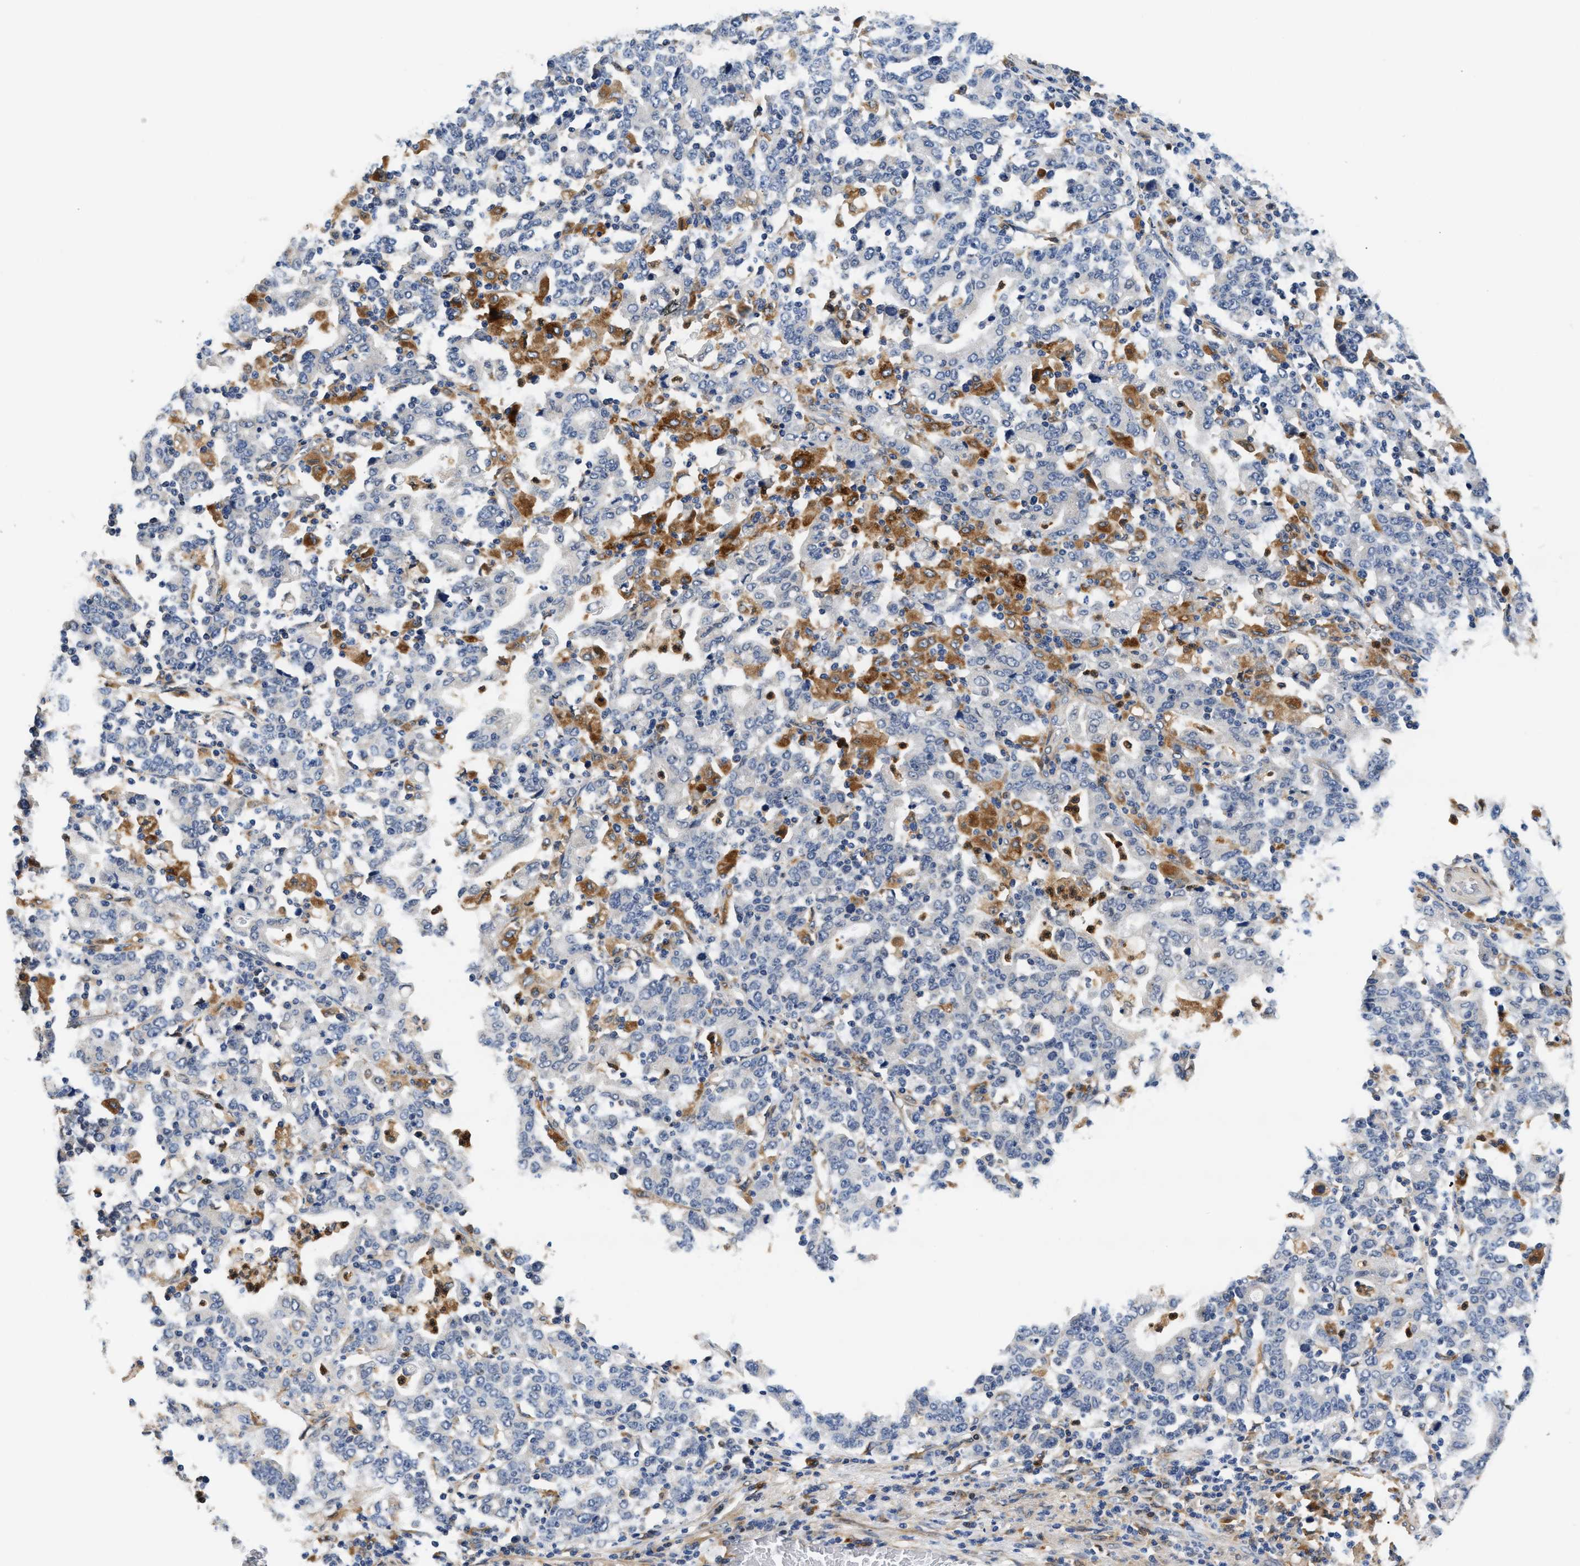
{"staining": {"intensity": "negative", "quantity": "none", "location": "none"}, "tissue": "stomach cancer", "cell_type": "Tumor cells", "image_type": "cancer", "snomed": [{"axis": "morphology", "description": "Adenocarcinoma, NOS"}, {"axis": "topography", "description": "Stomach, upper"}], "caption": "Immunohistochemistry (IHC) of stomach adenocarcinoma reveals no positivity in tumor cells.", "gene": "RAB31", "patient": {"sex": "male", "age": 69}}